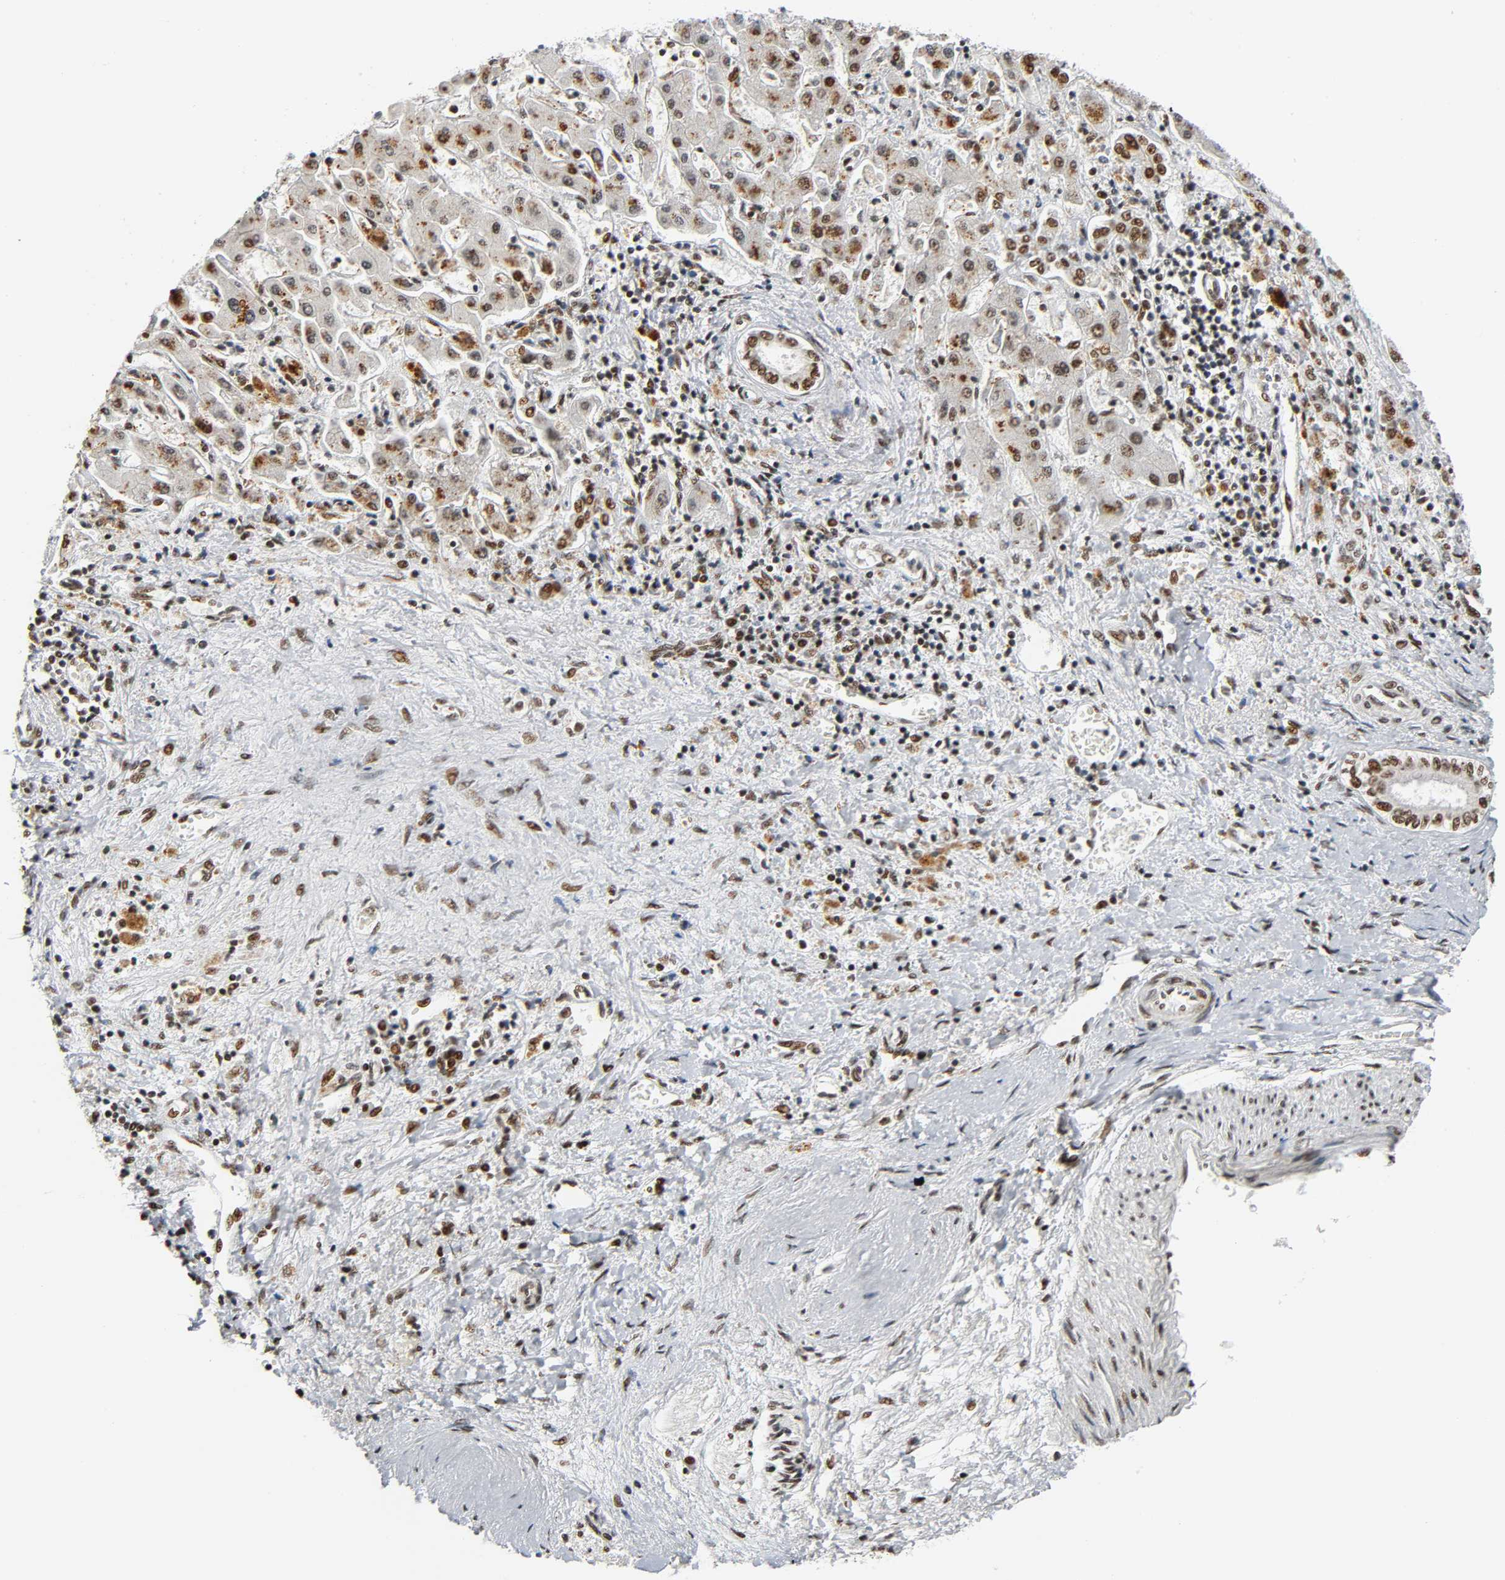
{"staining": {"intensity": "strong", "quantity": ">75%", "location": "nuclear"}, "tissue": "liver cancer", "cell_type": "Tumor cells", "image_type": "cancer", "snomed": [{"axis": "morphology", "description": "Cholangiocarcinoma"}, {"axis": "topography", "description": "Liver"}], "caption": "Liver cholangiocarcinoma stained for a protein reveals strong nuclear positivity in tumor cells. (brown staining indicates protein expression, while blue staining denotes nuclei).", "gene": "CDK9", "patient": {"sex": "male", "age": 50}}